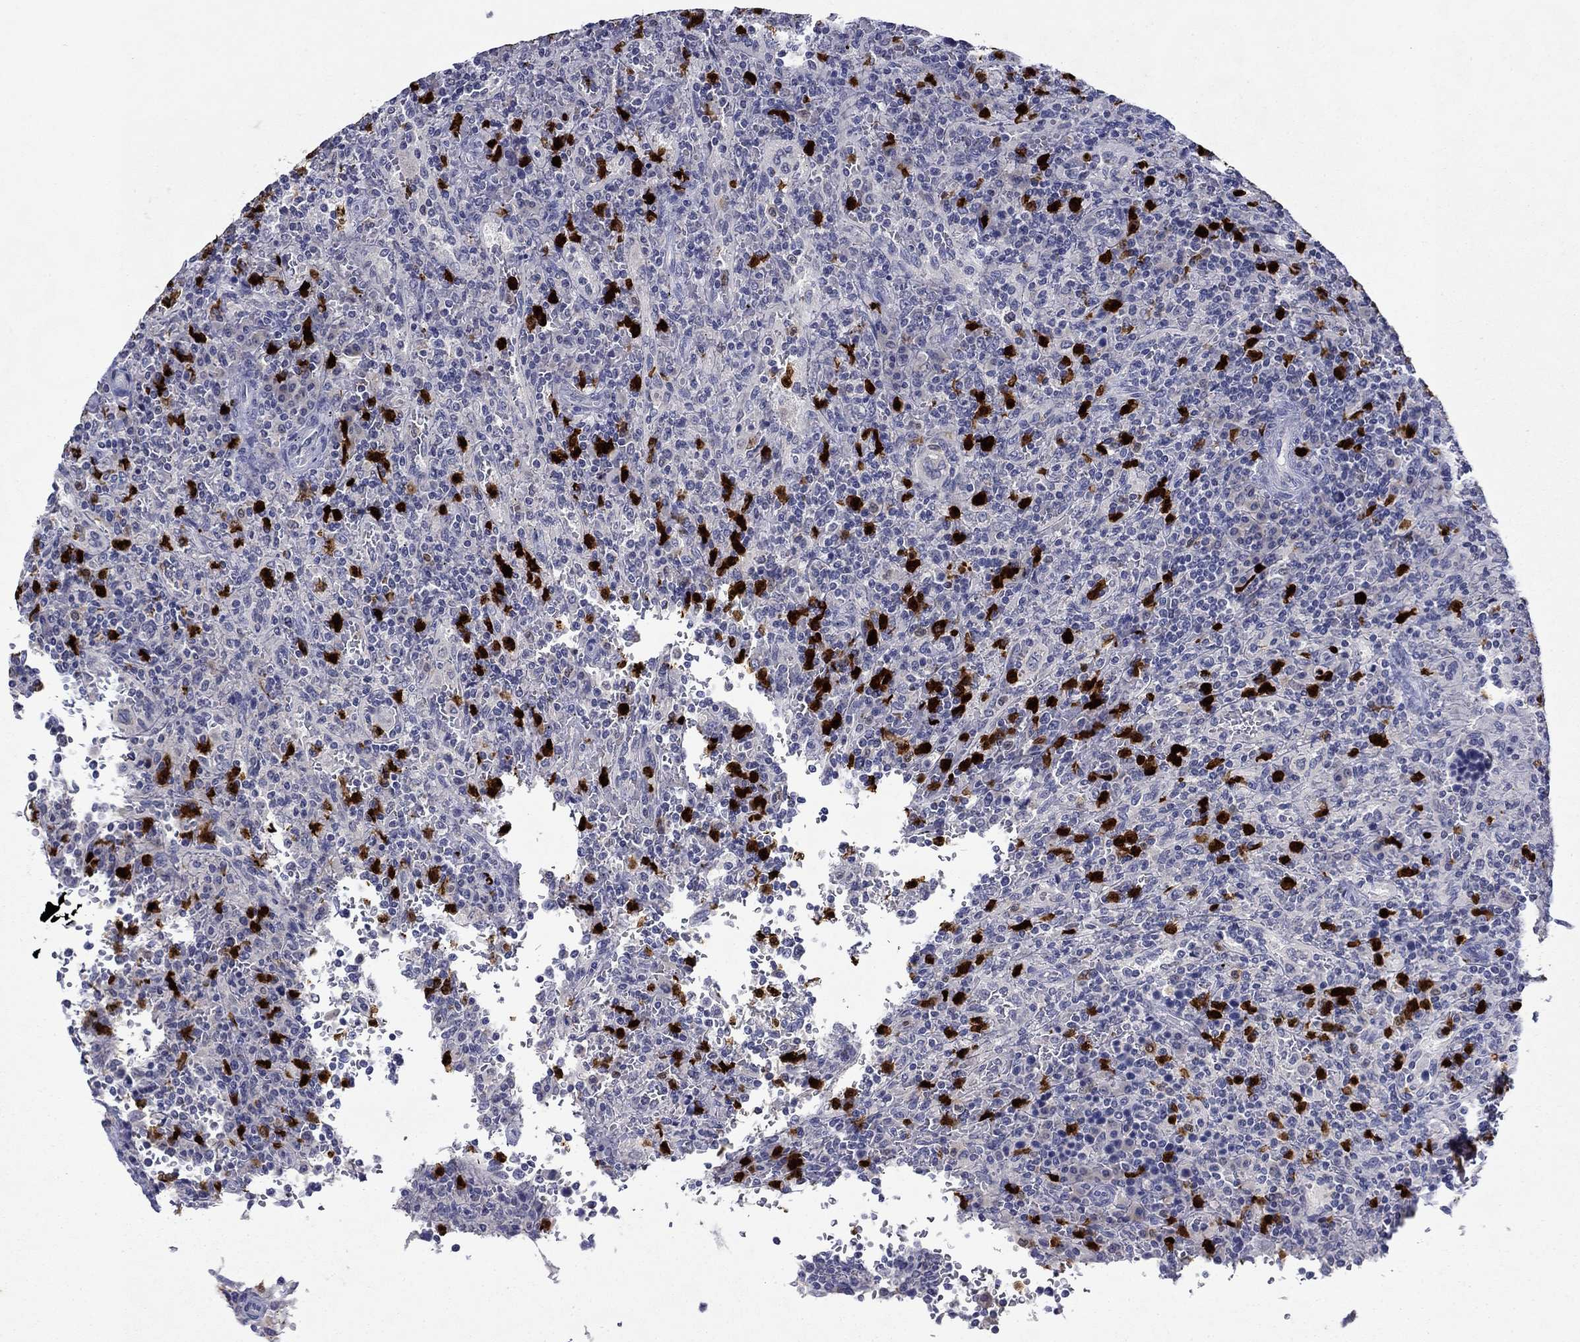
{"staining": {"intensity": "negative", "quantity": "none", "location": "none"}, "tissue": "lymphoma", "cell_type": "Tumor cells", "image_type": "cancer", "snomed": [{"axis": "morphology", "description": "Malignant lymphoma, non-Hodgkin's type, Low grade"}, {"axis": "topography", "description": "Spleen"}], "caption": "There is no significant expression in tumor cells of low-grade malignant lymphoma, non-Hodgkin's type.", "gene": "IRF5", "patient": {"sex": "male", "age": 62}}